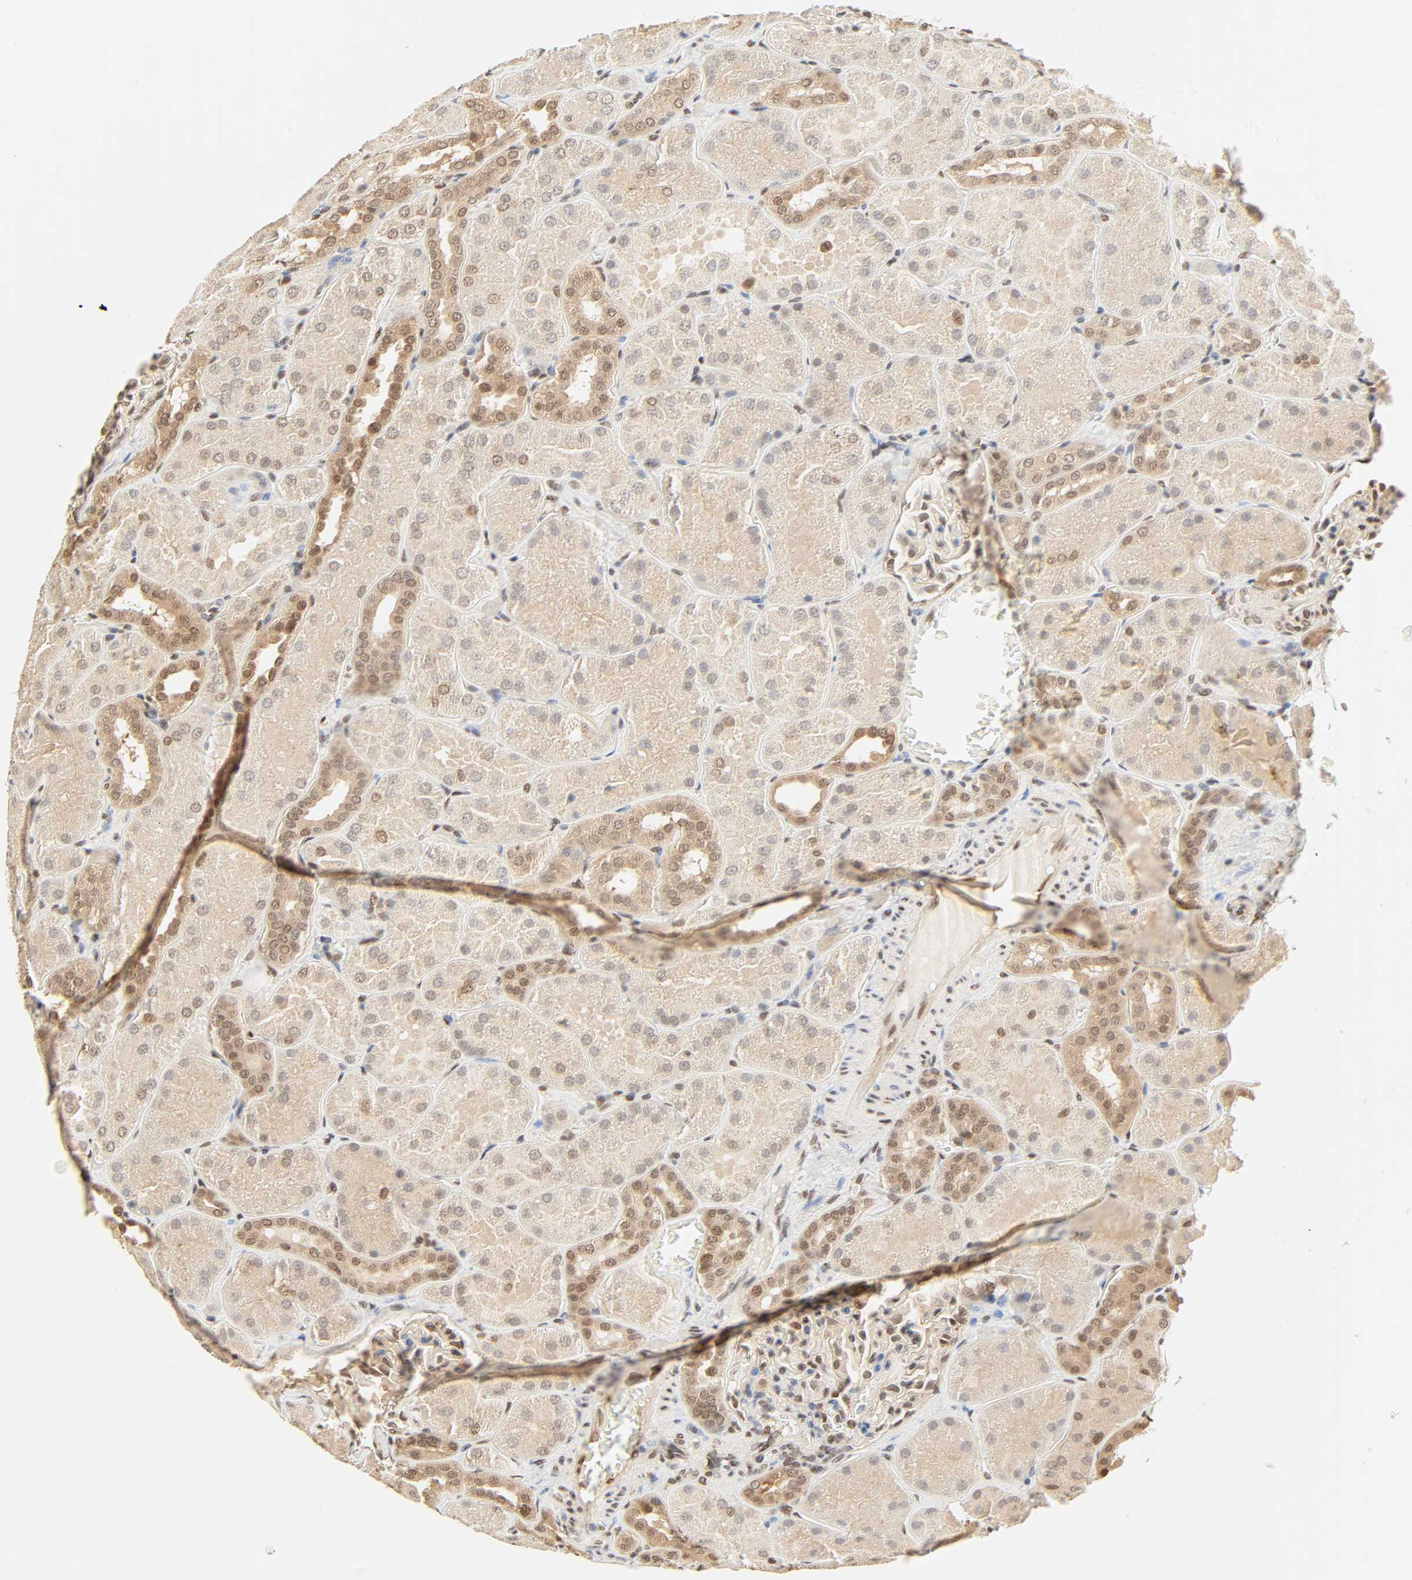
{"staining": {"intensity": "moderate", "quantity": "25%-75%", "location": "nuclear"}, "tissue": "kidney", "cell_type": "Cells in glomeruli", "image_type": "normal", "snomed": [{"axis": "morphology", "description": "Normal tissue, NOS"}, {"axis": "topography", "description": "Kidney"}], "caption": "Protein expression by immunohistochemistry demonstrates moderate nuclear staining in about 25%-75% of cells in glomeruli in unremarkable kidney.", "gene": "UBC", "patient": {"sex": "male", "age": 28}}